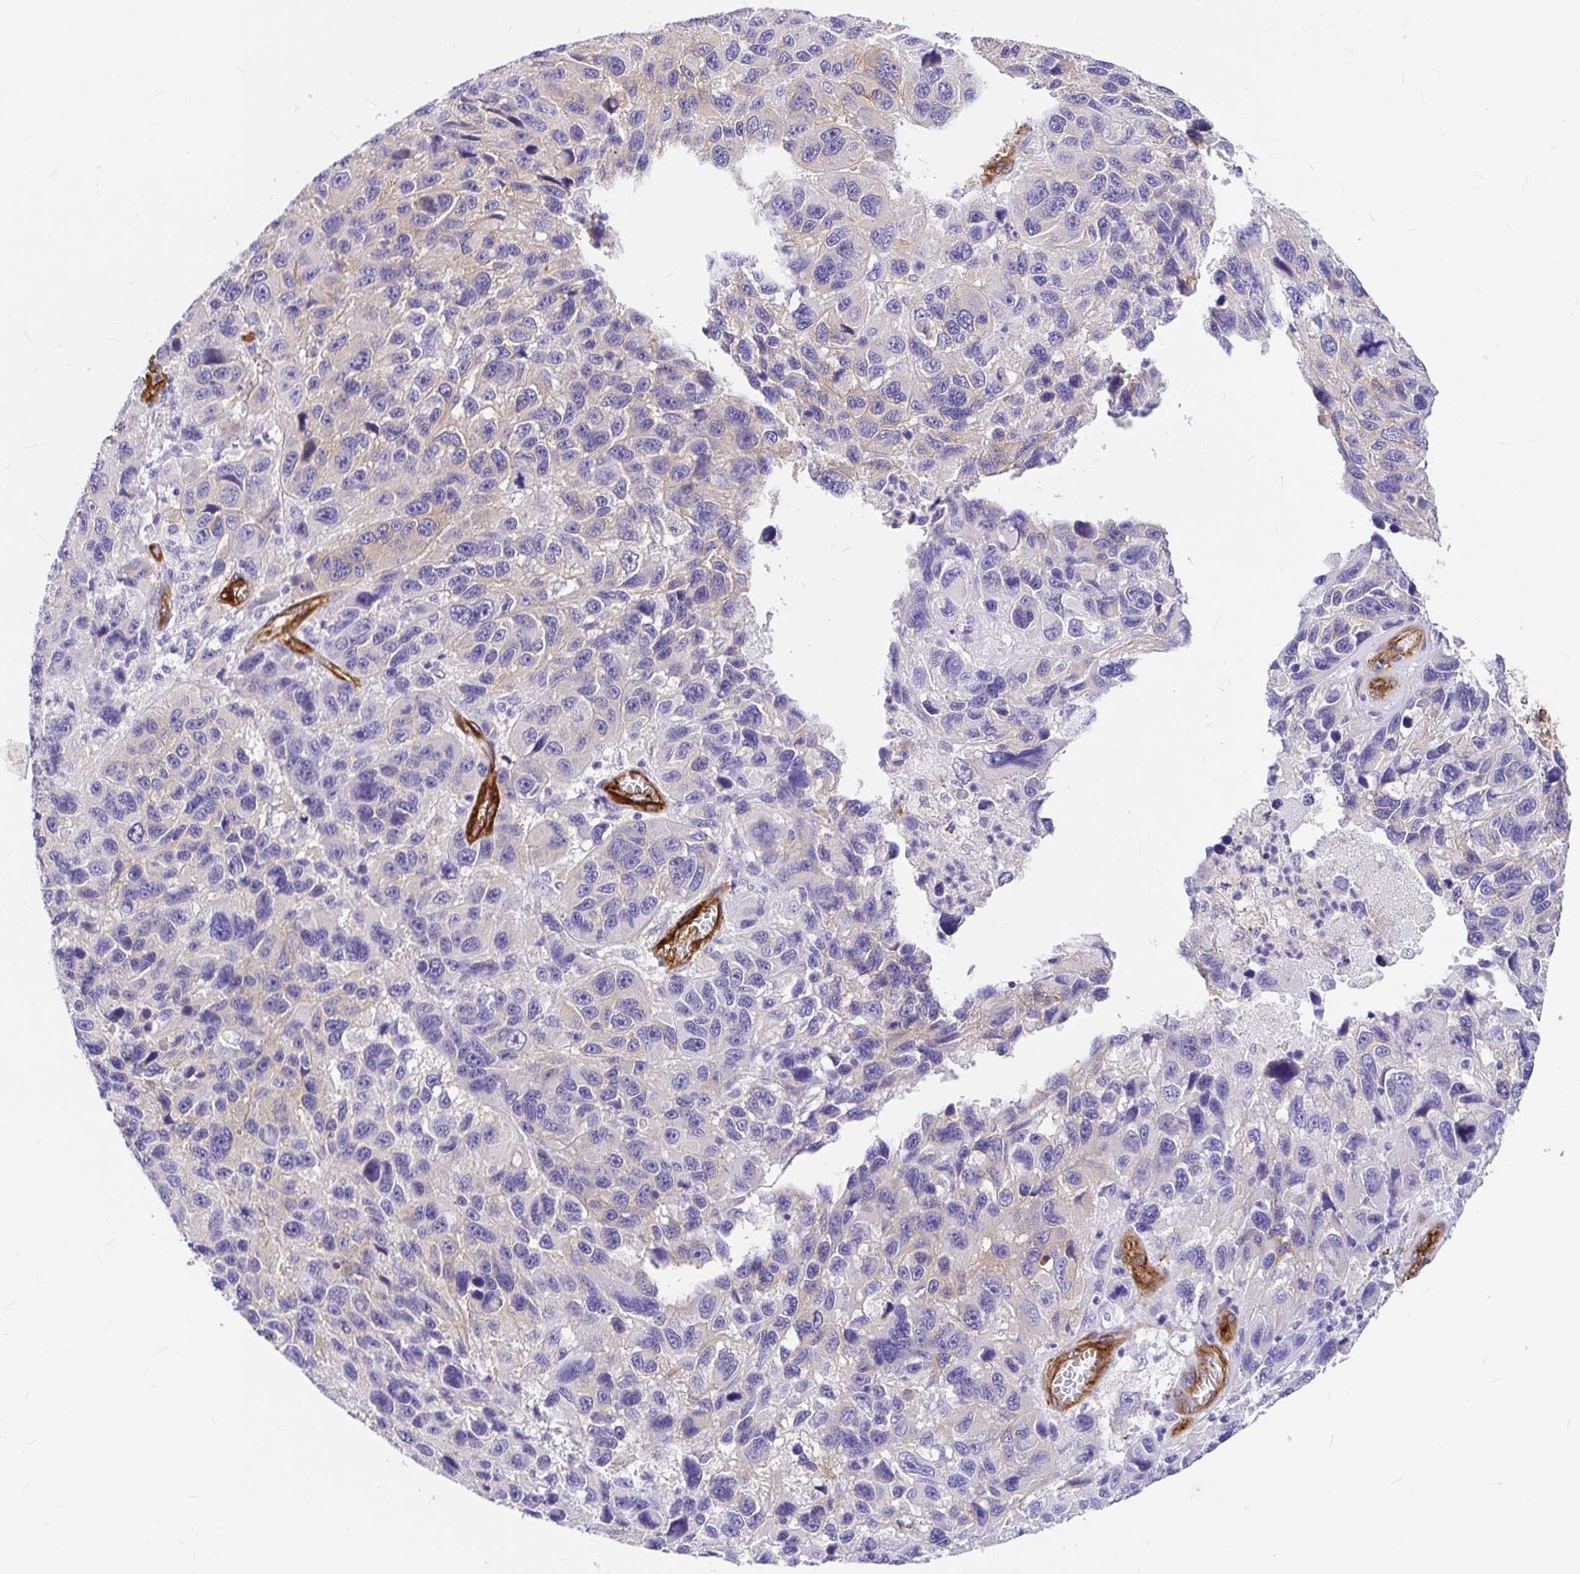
{"staining": {"intensity": "weak", "quantity": "<25%", "location": "cytoplasmic/membranous"}, "tissue": "melanoma", "cell_type": "Tumor cells", "image_type": "cancer", "snomed": [{"axis": "morphology", "description": "Malignant melanoma, NOS"}, {"axis": "topography", "description": "Skin"}], "caption": "Immunohistochemical staining of malignant melanoma demonstrates no significant staining in tumor cells.", "gene": "MYO1B", "patient": {"sex": "male", "age": 53}}